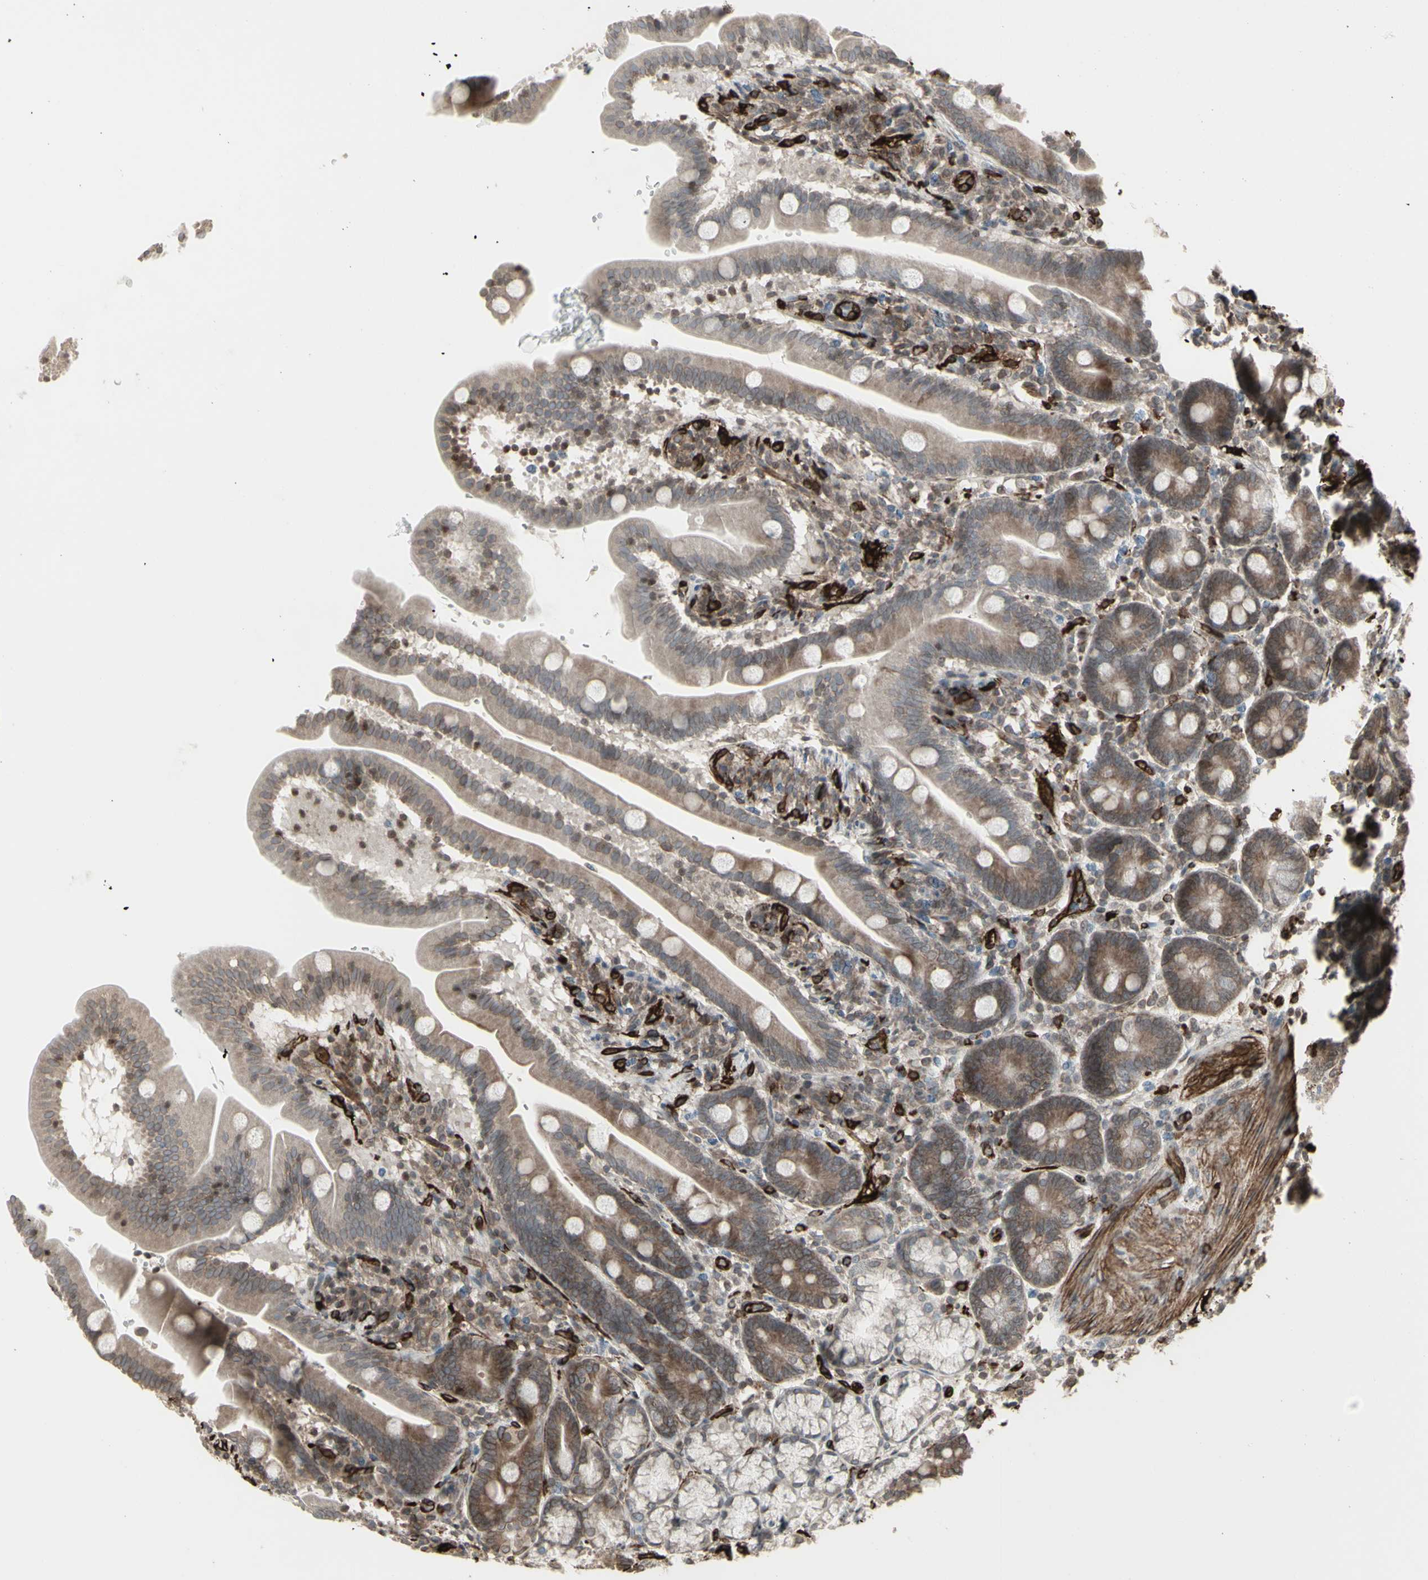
{"staining": {"intensity": "moderate", "quantity": "25%-75%", "location": "cytoplasmic/membranous,nuclear"}, "tissue": "duodenum", "cell_type": "Glandular cells", "image_type": "normal", "snomed": [{"axis": "morphology", "description": "Normal tissue, NOS"}, {"axis": "topography", "description": "Duodenum"}], "caption": "Protein expression analysis of unremarkable duodenum demonstrates moderate cytoplasmic/membranous,nuclear positivity in approximately 25%-75% of glandular cells.", "gene": "DTX3L", "patient": {"sex": "male", "age": 54}}